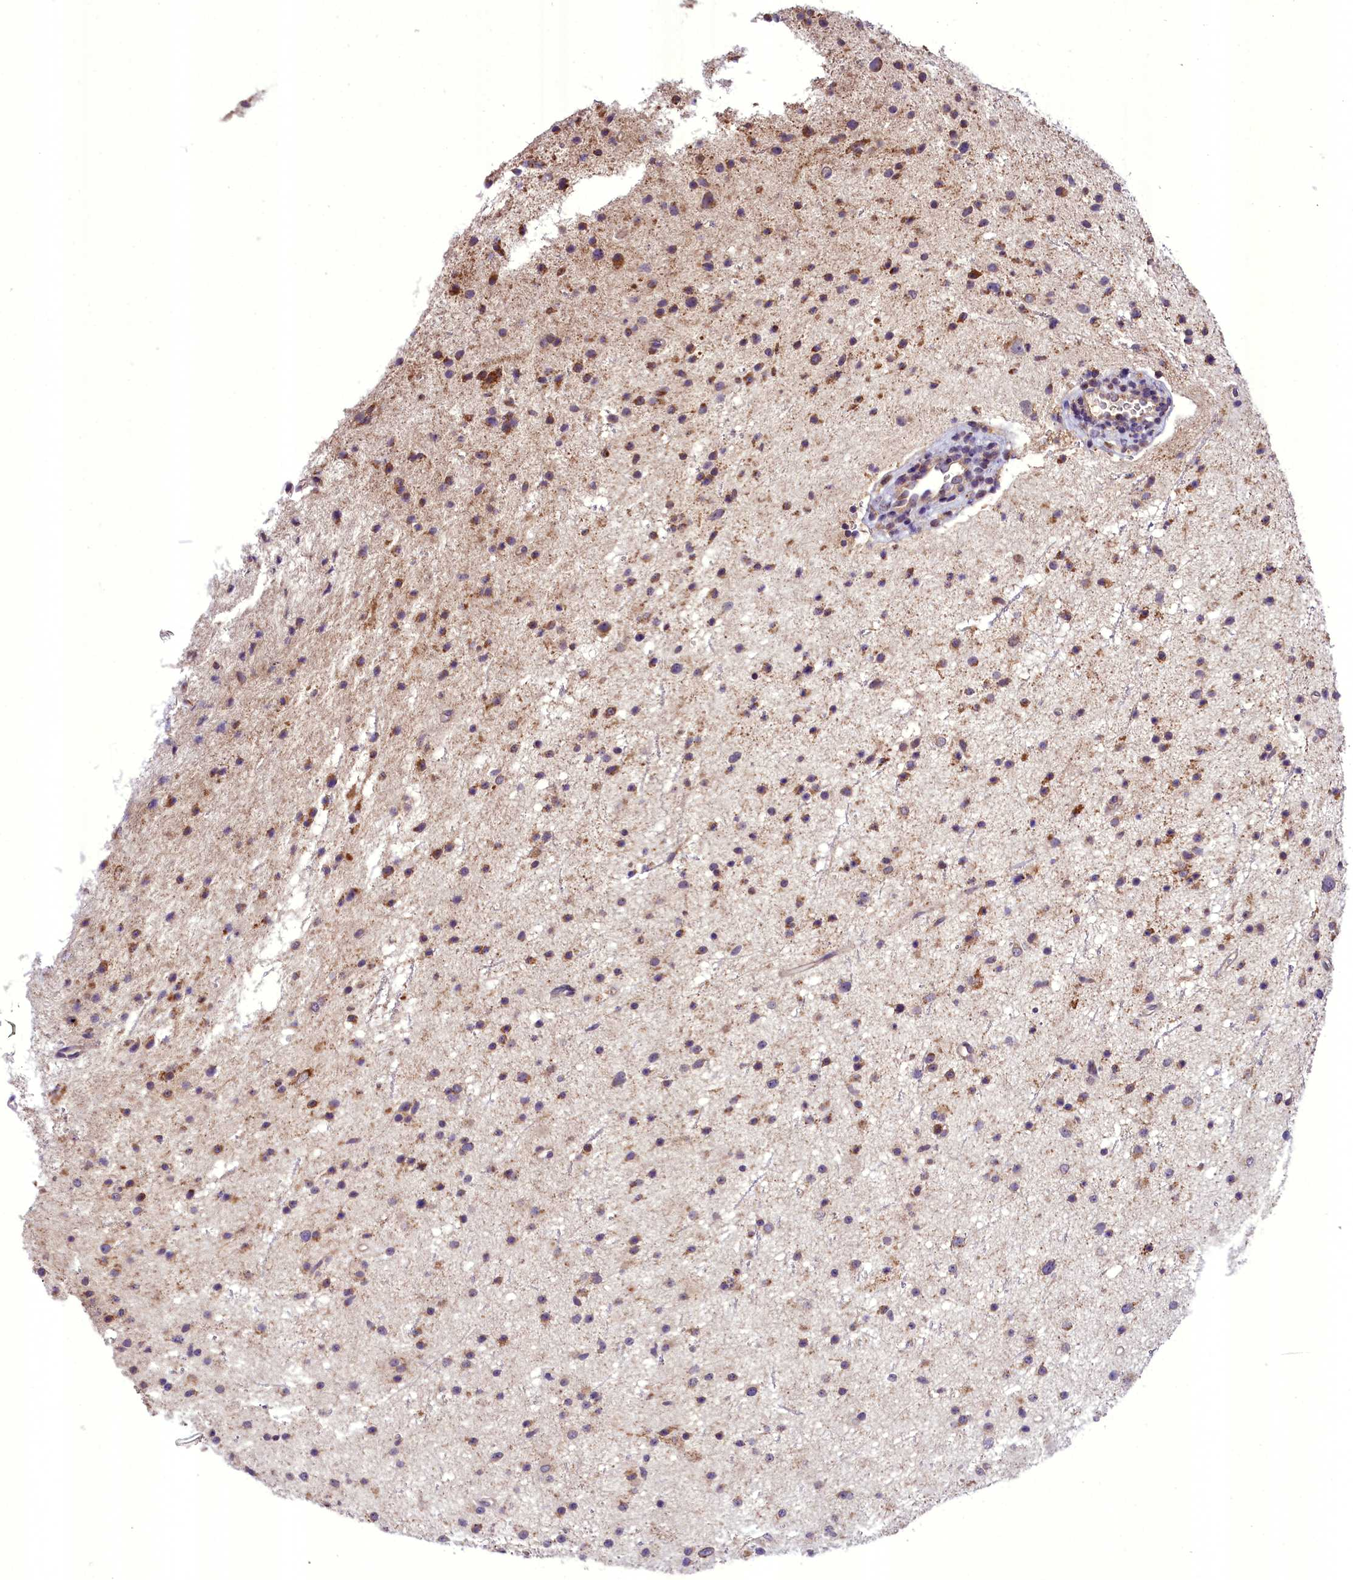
{"staining": {"intensity": "moderate", "quantity": "25%-75%", "location": "cytoplasmic/membranous"}, "tissue": "glioma", "cell_type": "Tumor cells", "image_type": "cancer", "snomed": [{"axis": "morphology", "description": "Glioma, malignant, Low grade"}, {"axis": "topography", "description": "Cerebral cortex"}], "caption": "The micrograph reveals a brown stain indicating the presence of a protein in the cytoplasmic/membranous of tumor cells in glioma.", "gene": "DNAJB9", "patient": {"sex": "female", "age": 39}}